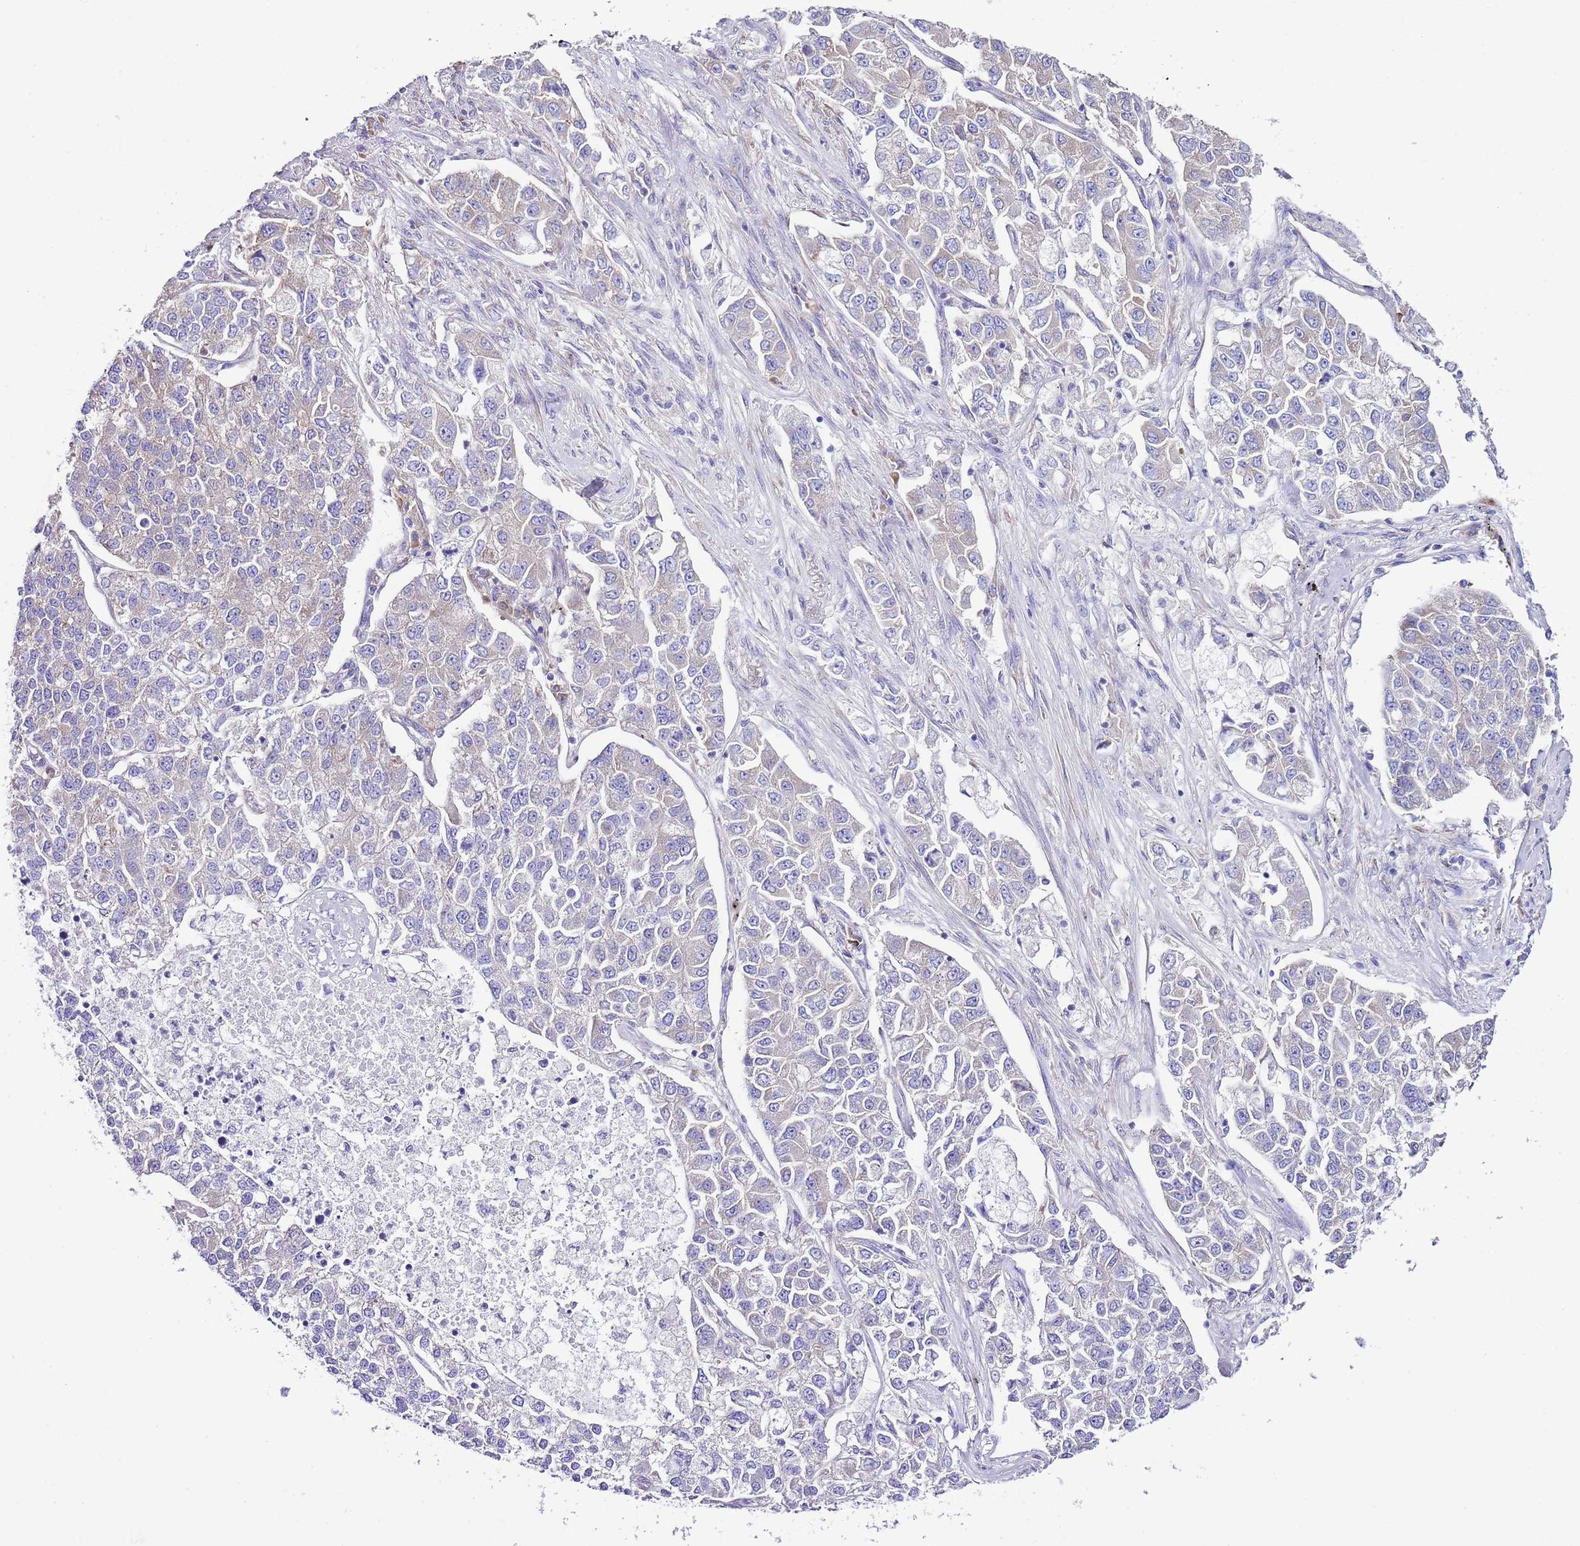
{"staining": {"intensity": "negative", "quantity": "none", "location": "none"}, "tissue": "lung cancer", "cell_type": "Tumor cells", "image_type": "cancer", "snomed": [{"axis": "morphology", "description": "Adenocarcinoma, NOS"}, {"axis": "topography", "description": "Lung"}], "caption": "IHC of adenocarcinoma (lung) demonstrates no positivity in tumor cells.", "gene": "RPS10", "patient": {"sex": "male", "age": 49}}